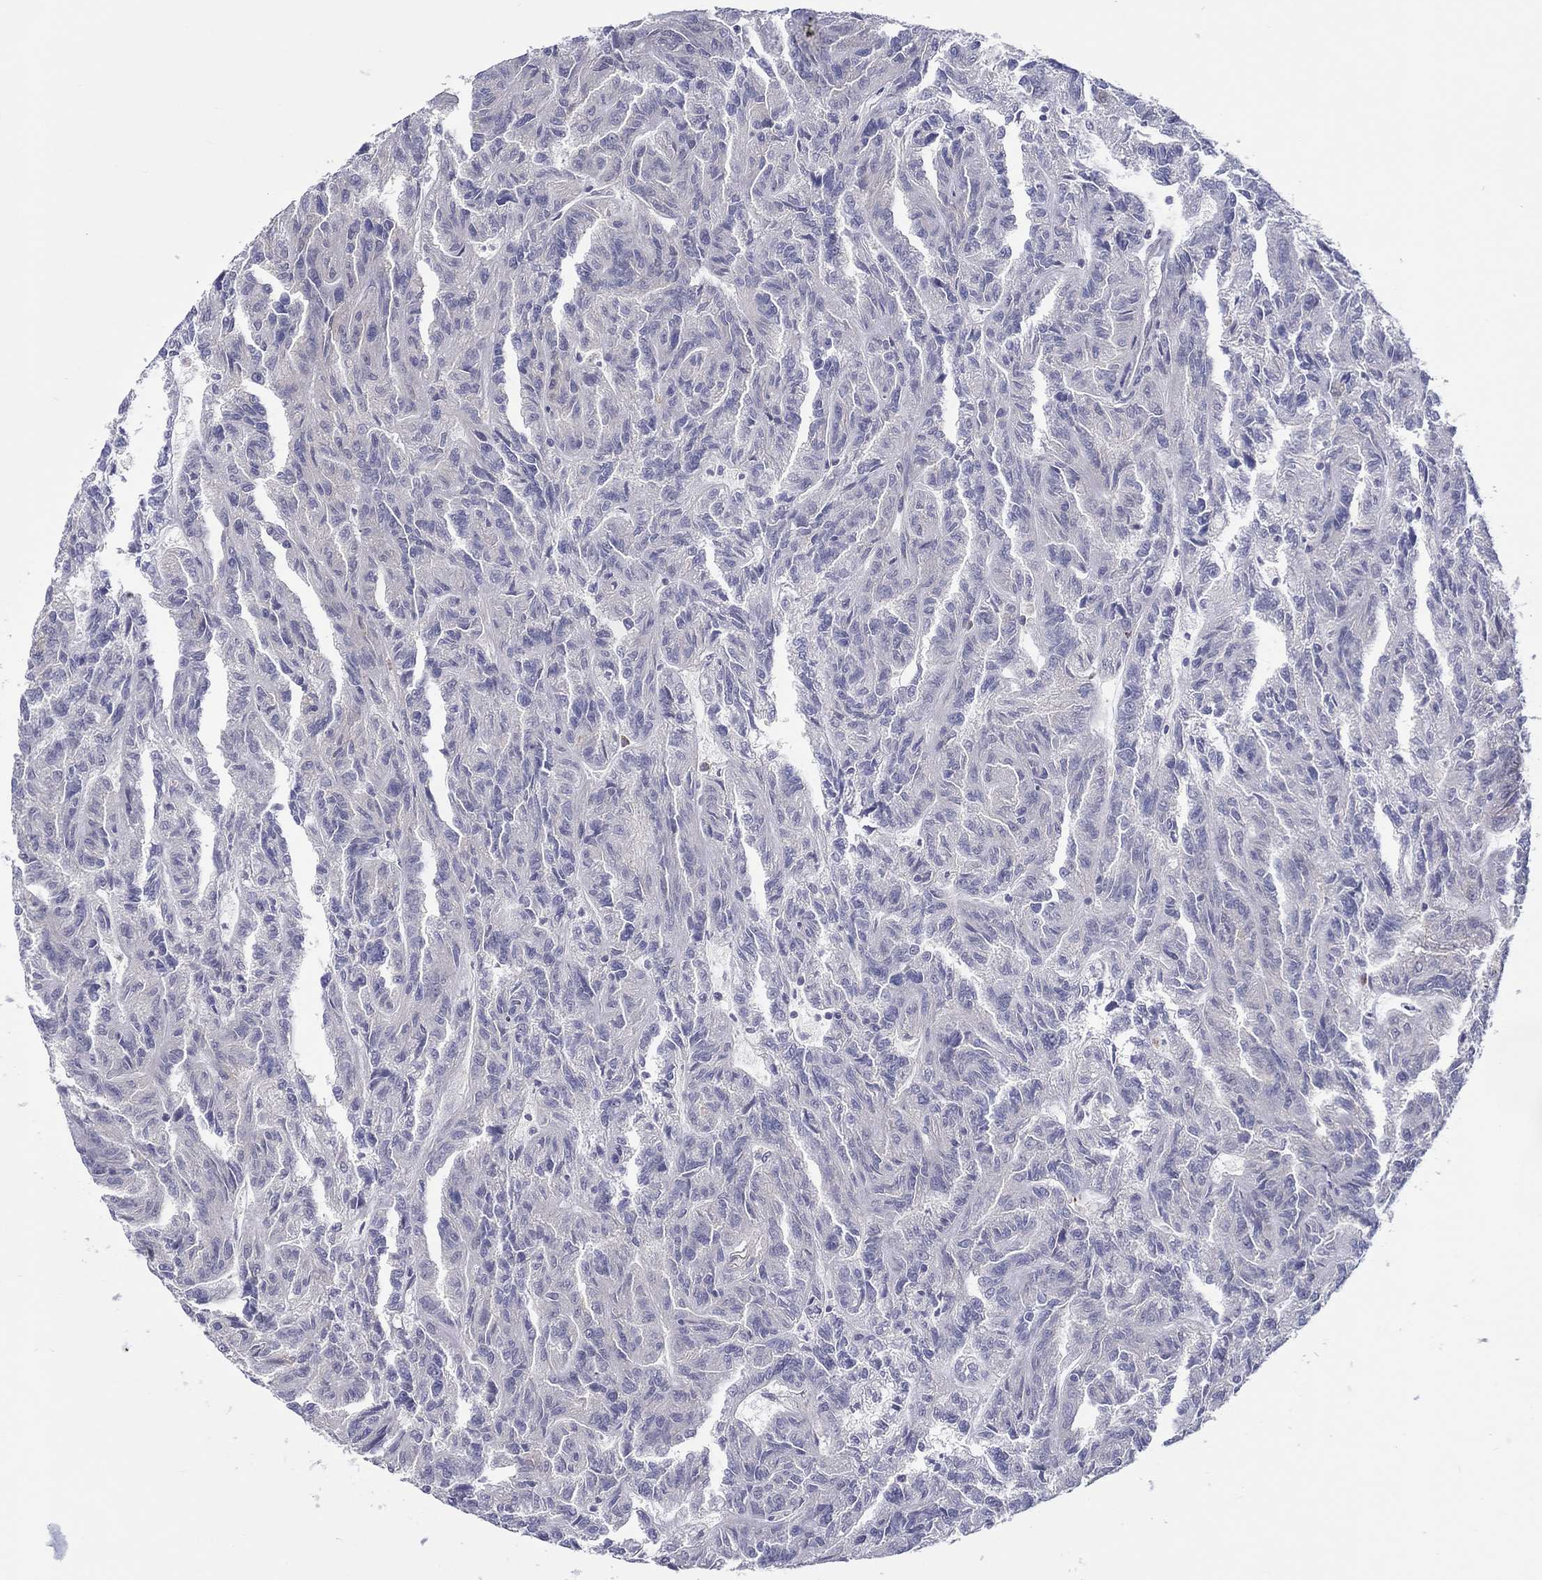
{"staining": {"intensity": "negative", "quantity": "none", "location": "none"}, "tissue": "renal cancer", "cell_type": "Tumor cells", "image_type": "cancer", "snomed": [{"axis": "morphology", "description": "Adenocarcinoma, NOS"}, {"axis": "topography", "description": "Kidney"}], "caption": "This is an immunohistochemistry (IHC) micrograph of human renal cancer. There is no positivity in tumor cells.", "gene": "ABCG4", "patient": {"sex": "male", "age": 79}}